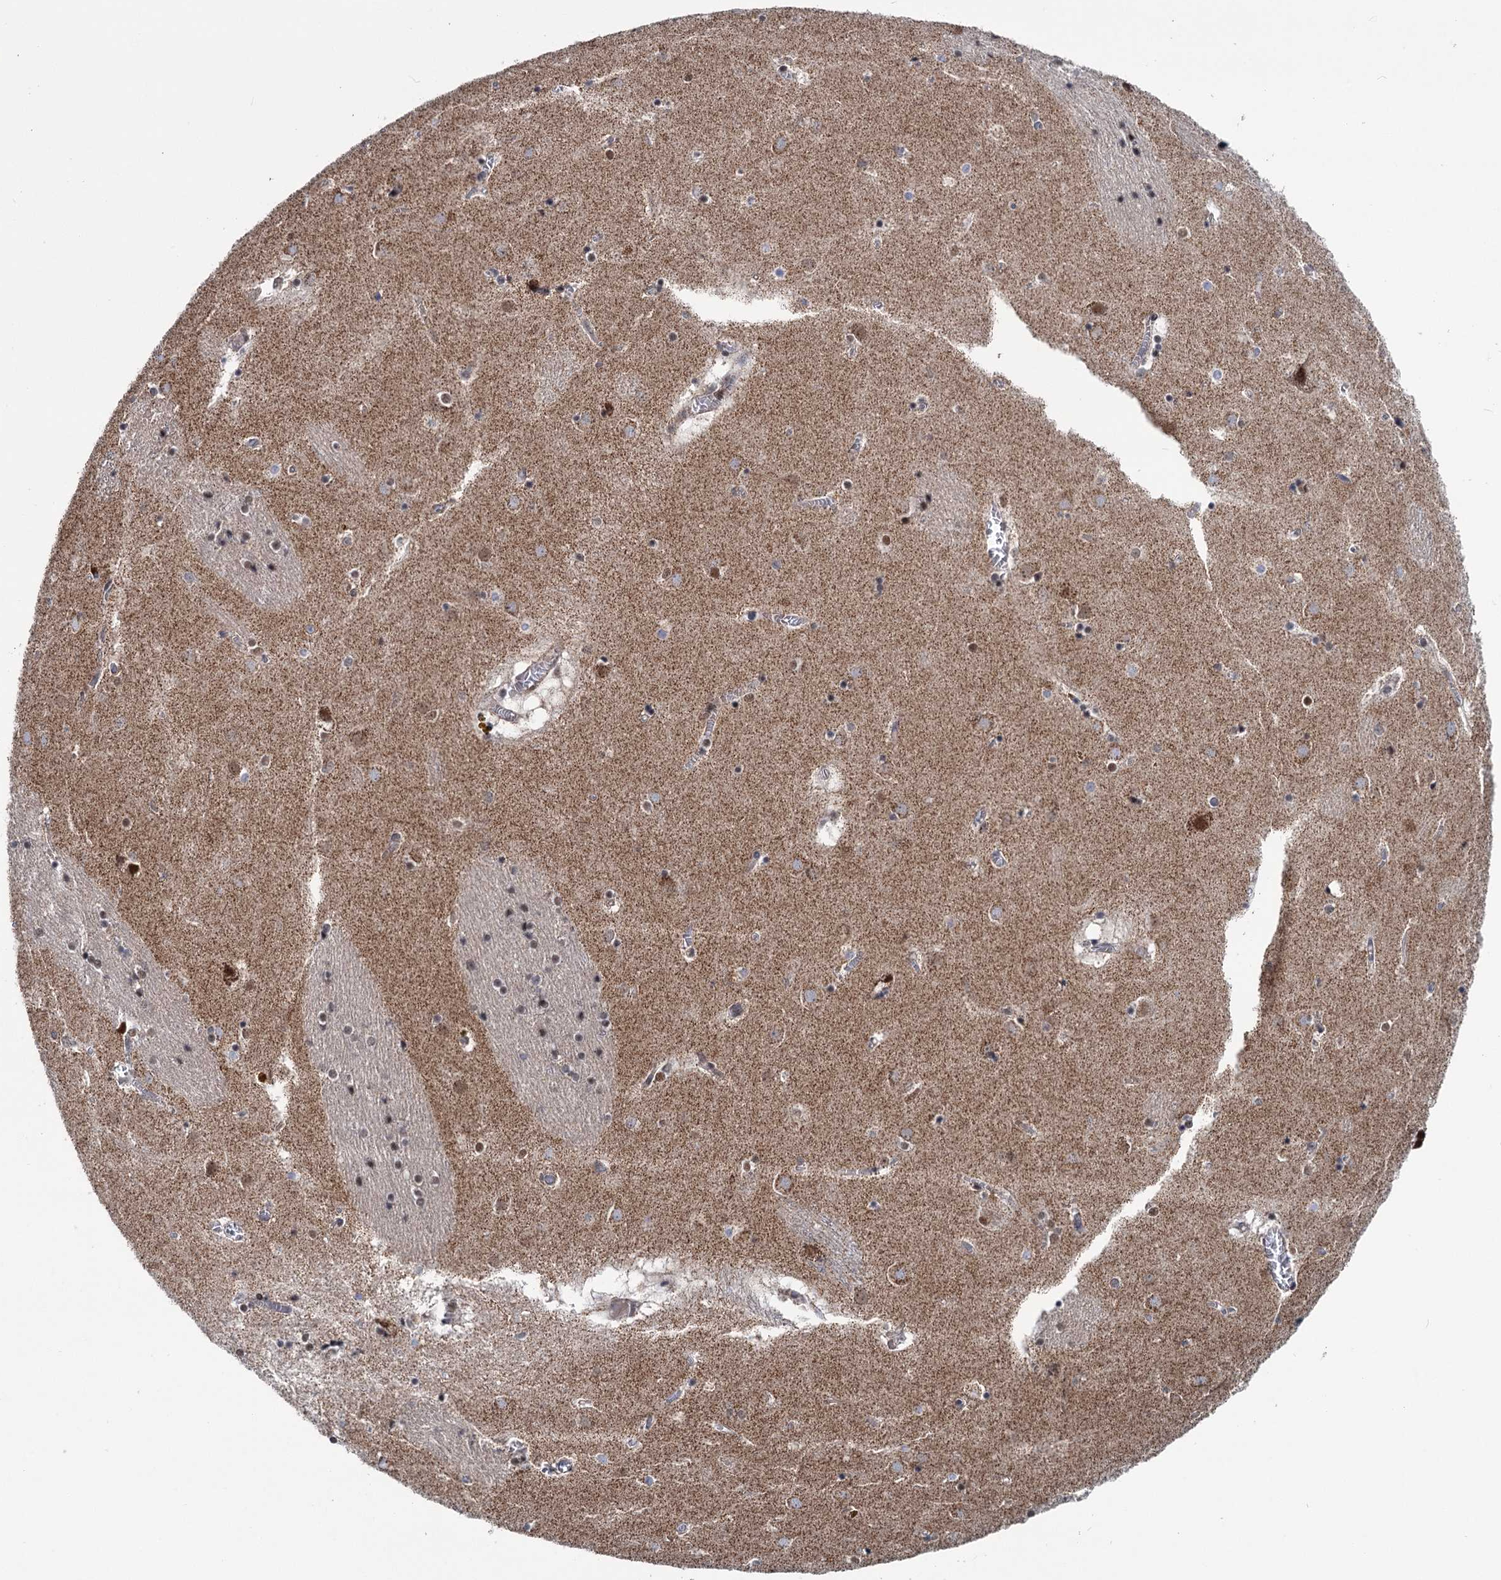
{"staining": {"intensity": "moderate", "quantity": "<25%", "location": "cytoplasmic/membranous,nuclear"}, "tissue": "caudate", "cell_type": "Glial cells", "image_type": "normal", "snomed": [{"axis": "morphology", "description": "Normal tissue, NOS"}, {"axis": "topography", "description": "Lateral ventricle wall"}], "caption": "Caudate stained with DAB (3,3'-diaminobenzidine) IHC exhibits low levels of moderate cytoplasmic/membranous,nuclear staining in approximately <25% of glial cells. The protein is shown in brown color, while the nuclei are stained blue.", "gene": "MORN3", "patient": {"sex": "male", "age": 70}}